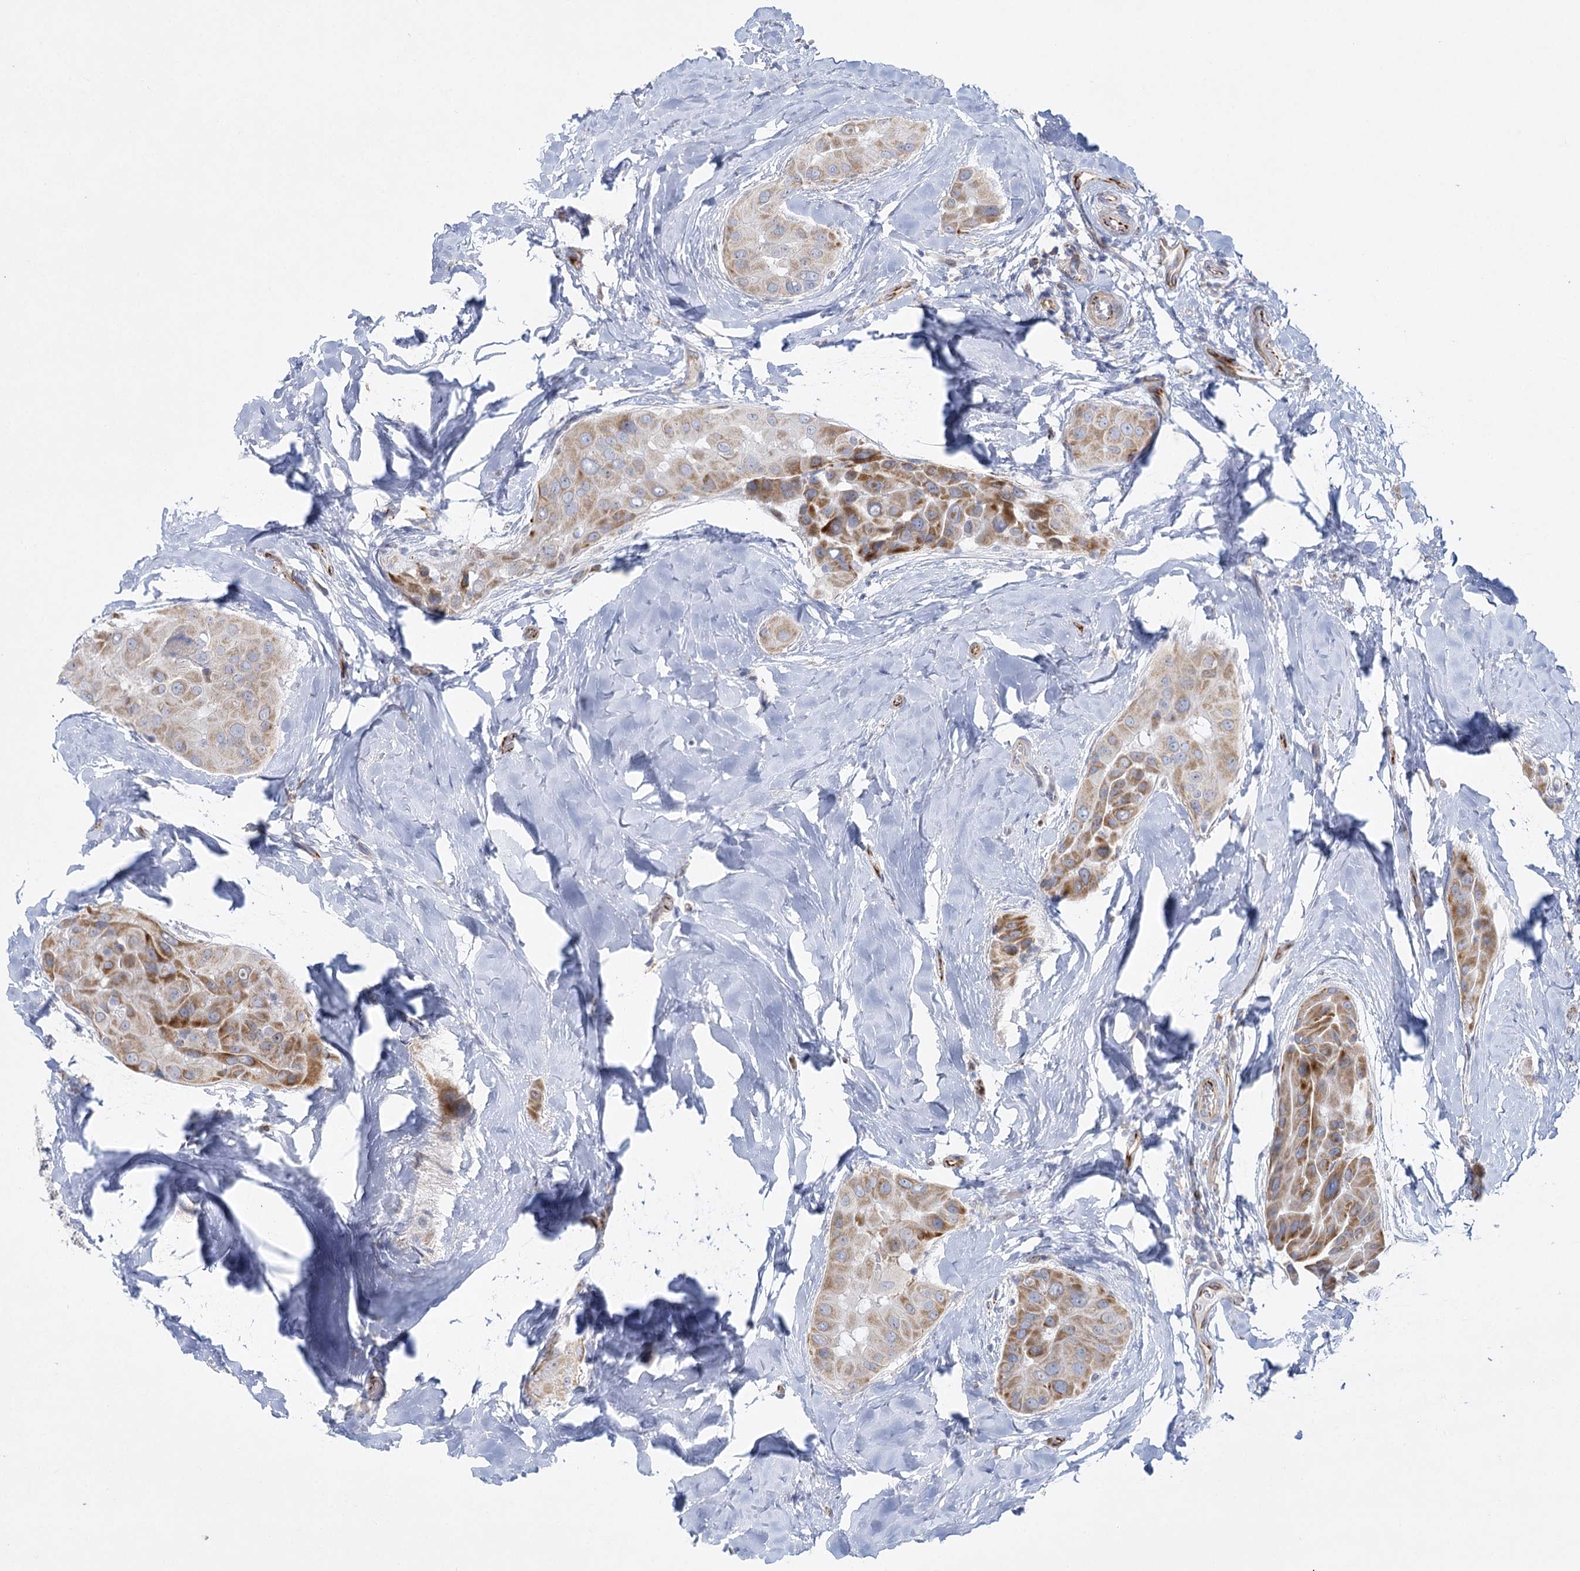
{"staining": {"intensity": "moderate", "quantity": "25%-75%", "location": "cytoplasmic/membranous"}, "tissue": "thyroid cancer", "cell_type": "Tumor cells", "image_type": "cancer", "snomed": [{"axis": "morphology", "description": "Papillary adenocarcinoma, NOS"}, {"axis": "topography", "description": "Thyroid gland"}], "caption": "An IHC histopathology image of tumor tissue is shown. Protein staining in brown labels moderate cytoplasmic/membranous positivity in papillary adenocarcinoma (thyroid) within tumor cells.", "gene": "DHTKD1", "patient": {"sex": "male", "age": 33}}